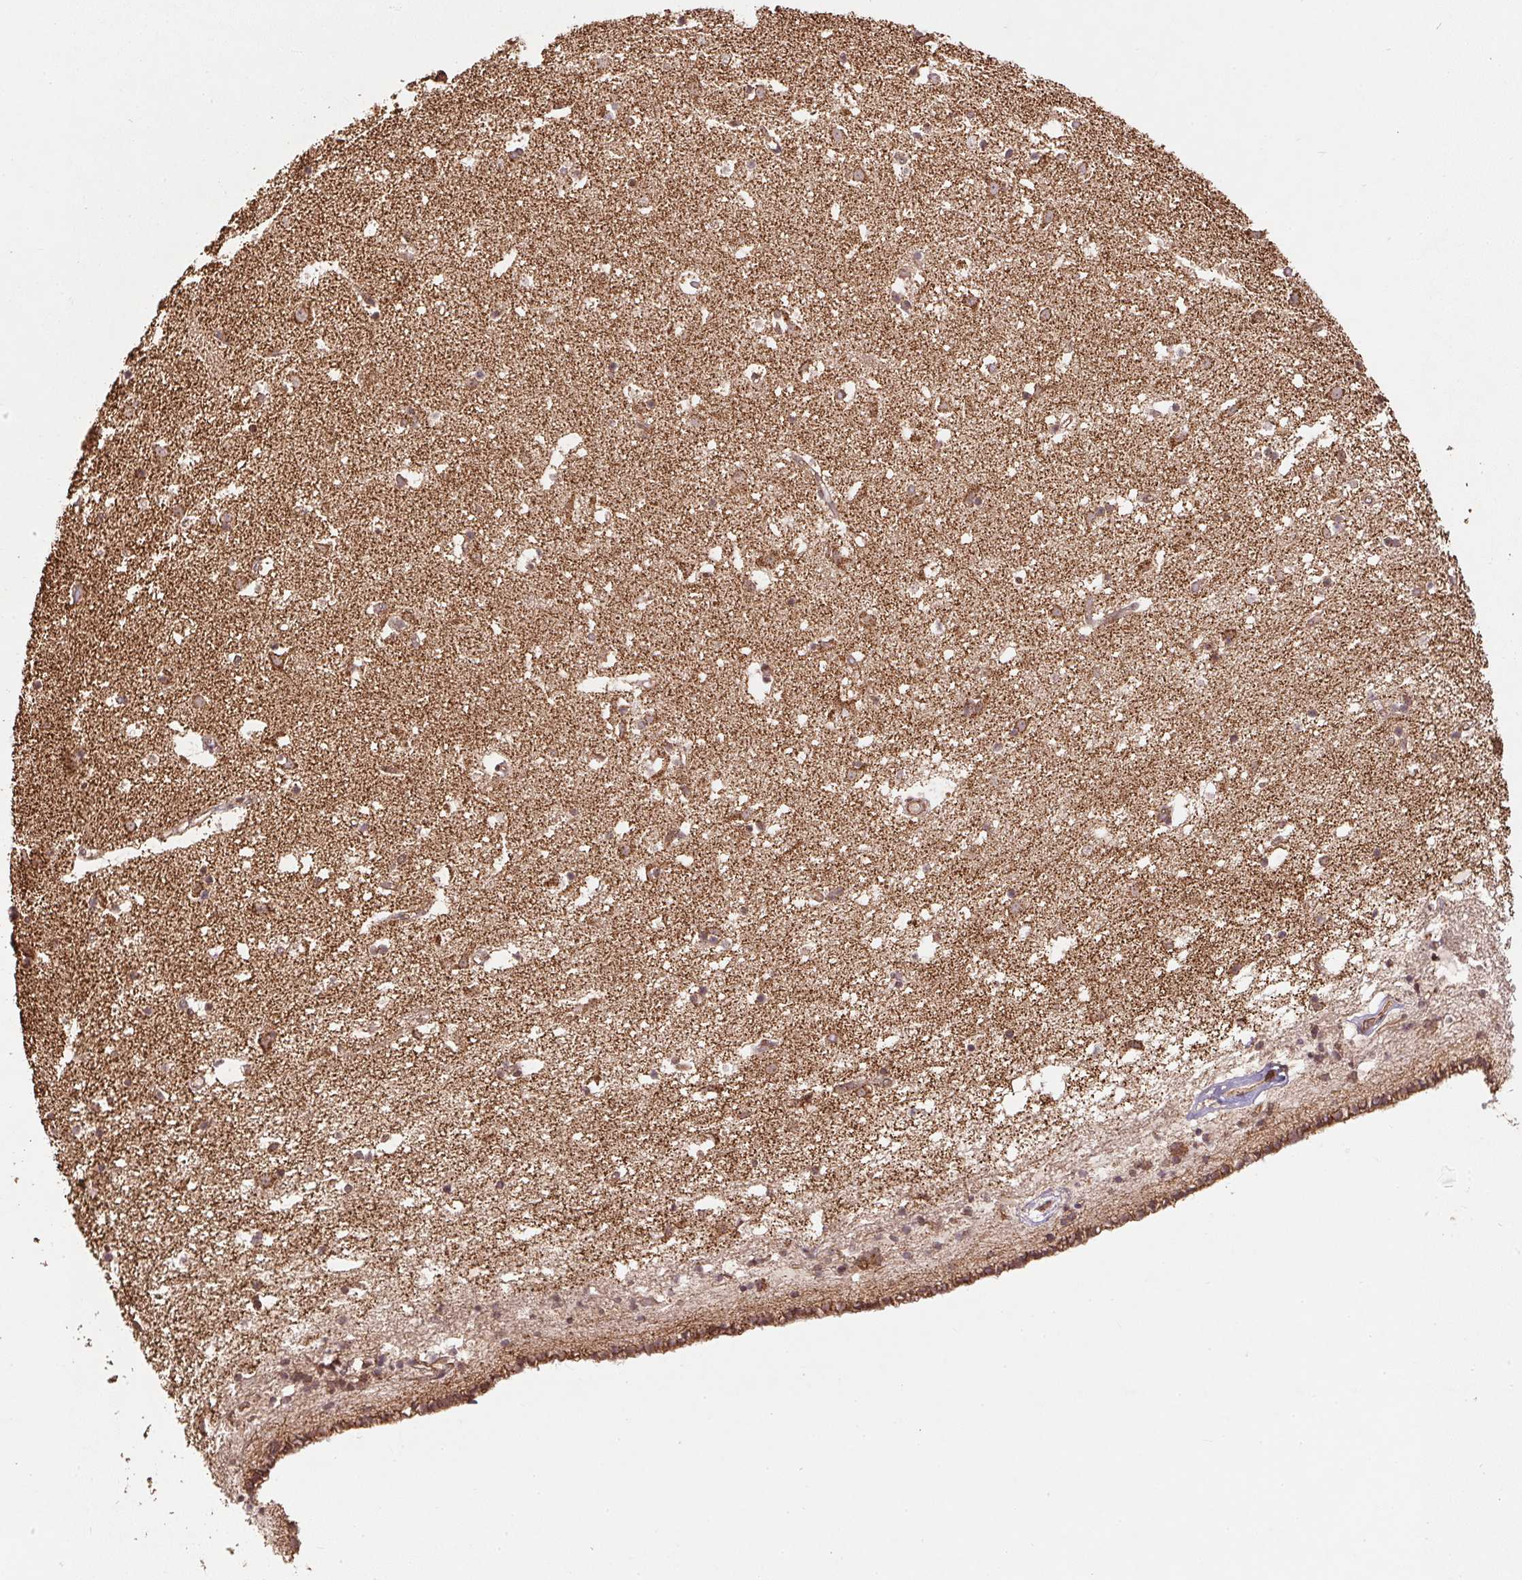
{"staining": {"intensity": "moderate", "quantity": "25%-75%", "location": "cytoplasmic/membranous"}, "tissue": "caudate", "cell_type": "Glial cells", "image_type": "normal", "snomed": [{"axis": "morphology", "description": "Normal tissue, NOS"}, {"axis": "topography", "description": "Lateral ventricle wall"}], "caption": "Glial cells exhibit medium levels of moderate cytoplasmic/membranous staining in approximately 25%-75% of cells in unremarkable caudate.", "gene": "SPRED2", "patient": {"sex": "female", "age": 42}}